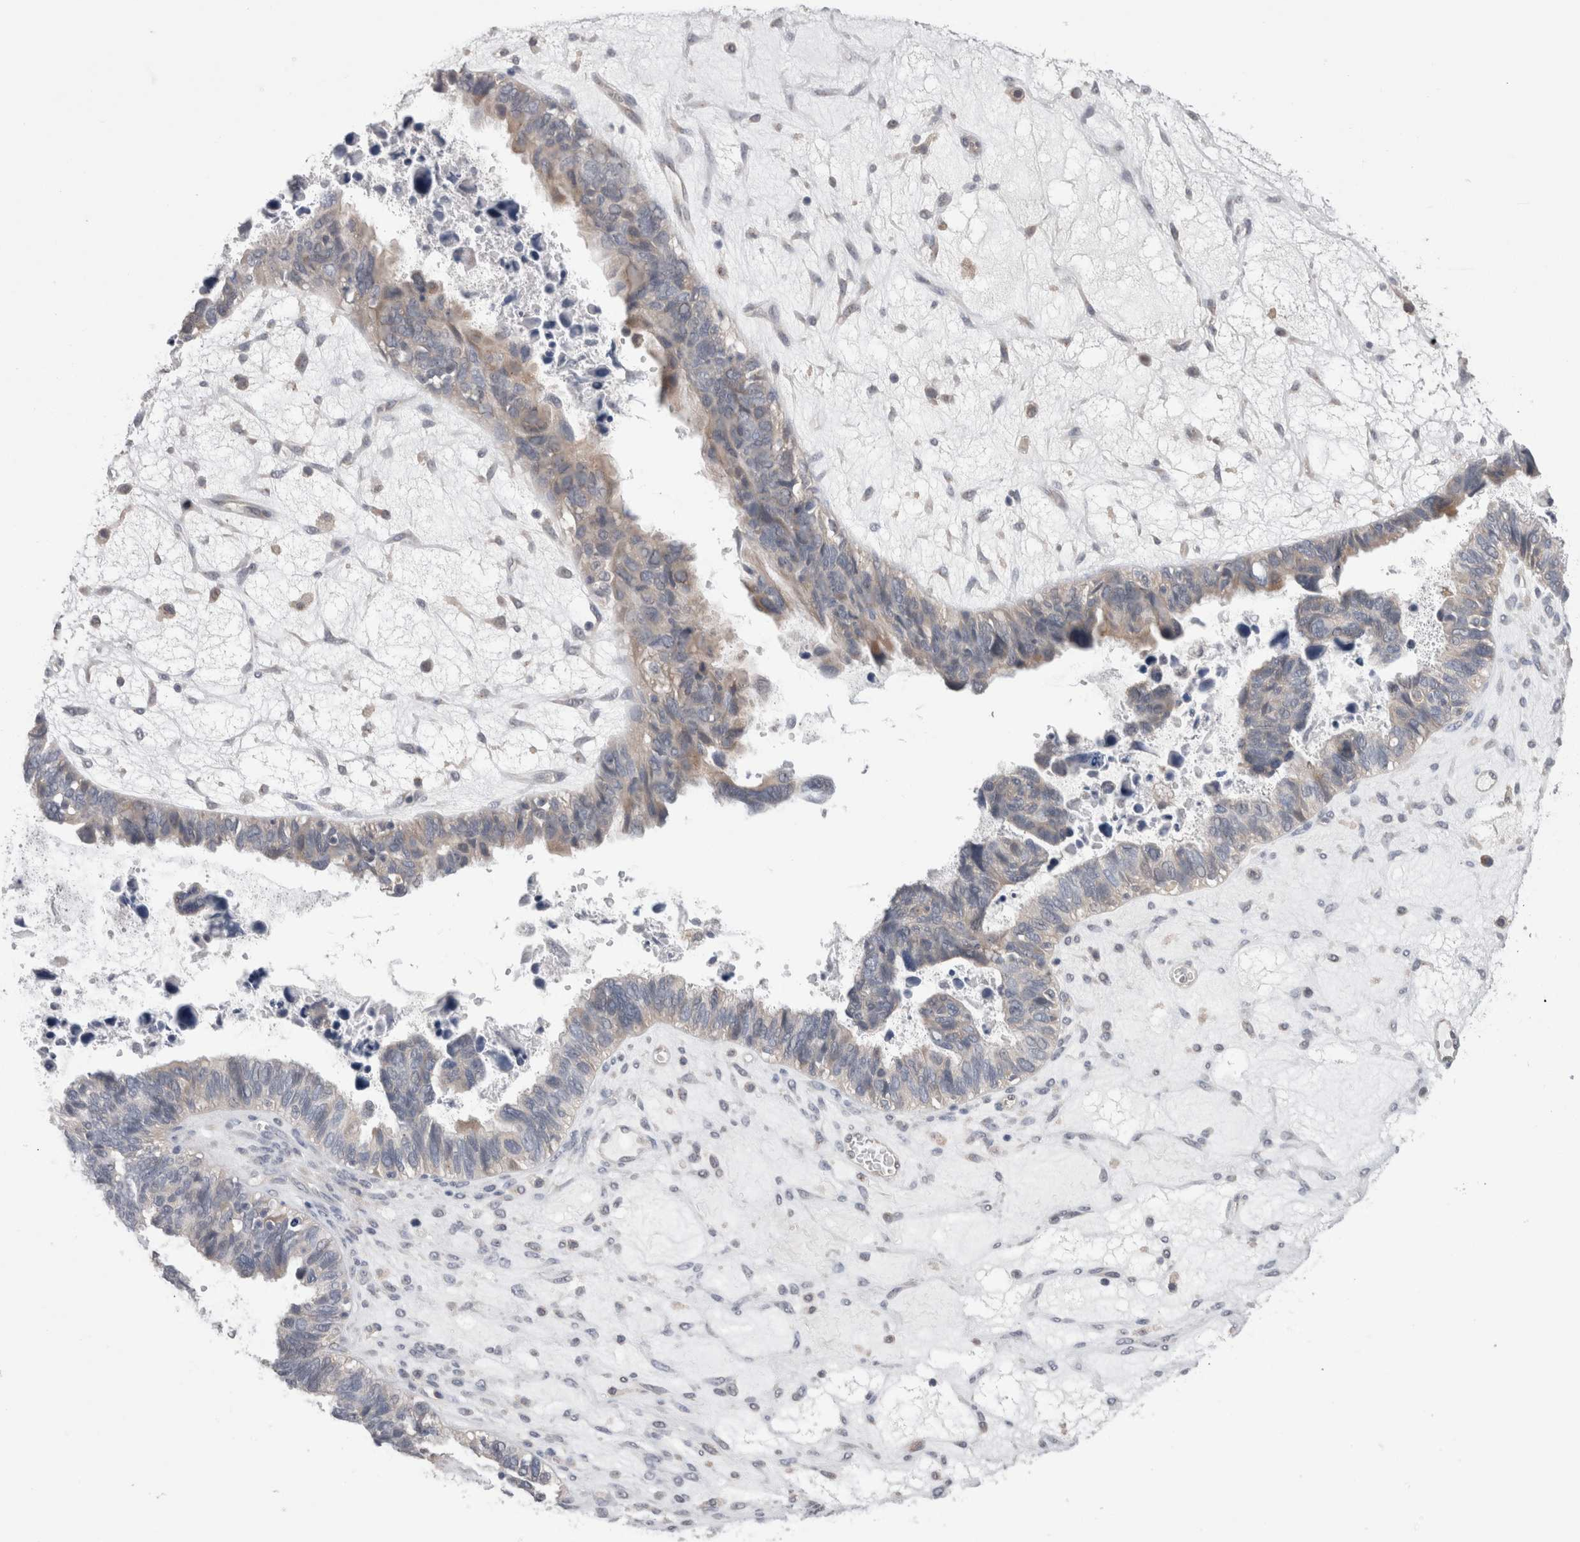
{"staining": {"intensity": "weak", "quantity": "<25%", "location": "cytoplasmic/membranous"}, "tissue": "ovarian cancer", "cell_type": "Tumor cells", "image_type": "cancer", "snomed": [{"axis": "morphology", "description": "Cystadenocarcinoma, serous, NOS"}, {"axis": "topography", "description": "Ovary"}], "caption": "Tumor cells show no significant protein staining in ovarian cancer.", "gene": "DCTN6", "patient": {"sex": "female", "age": 79}}